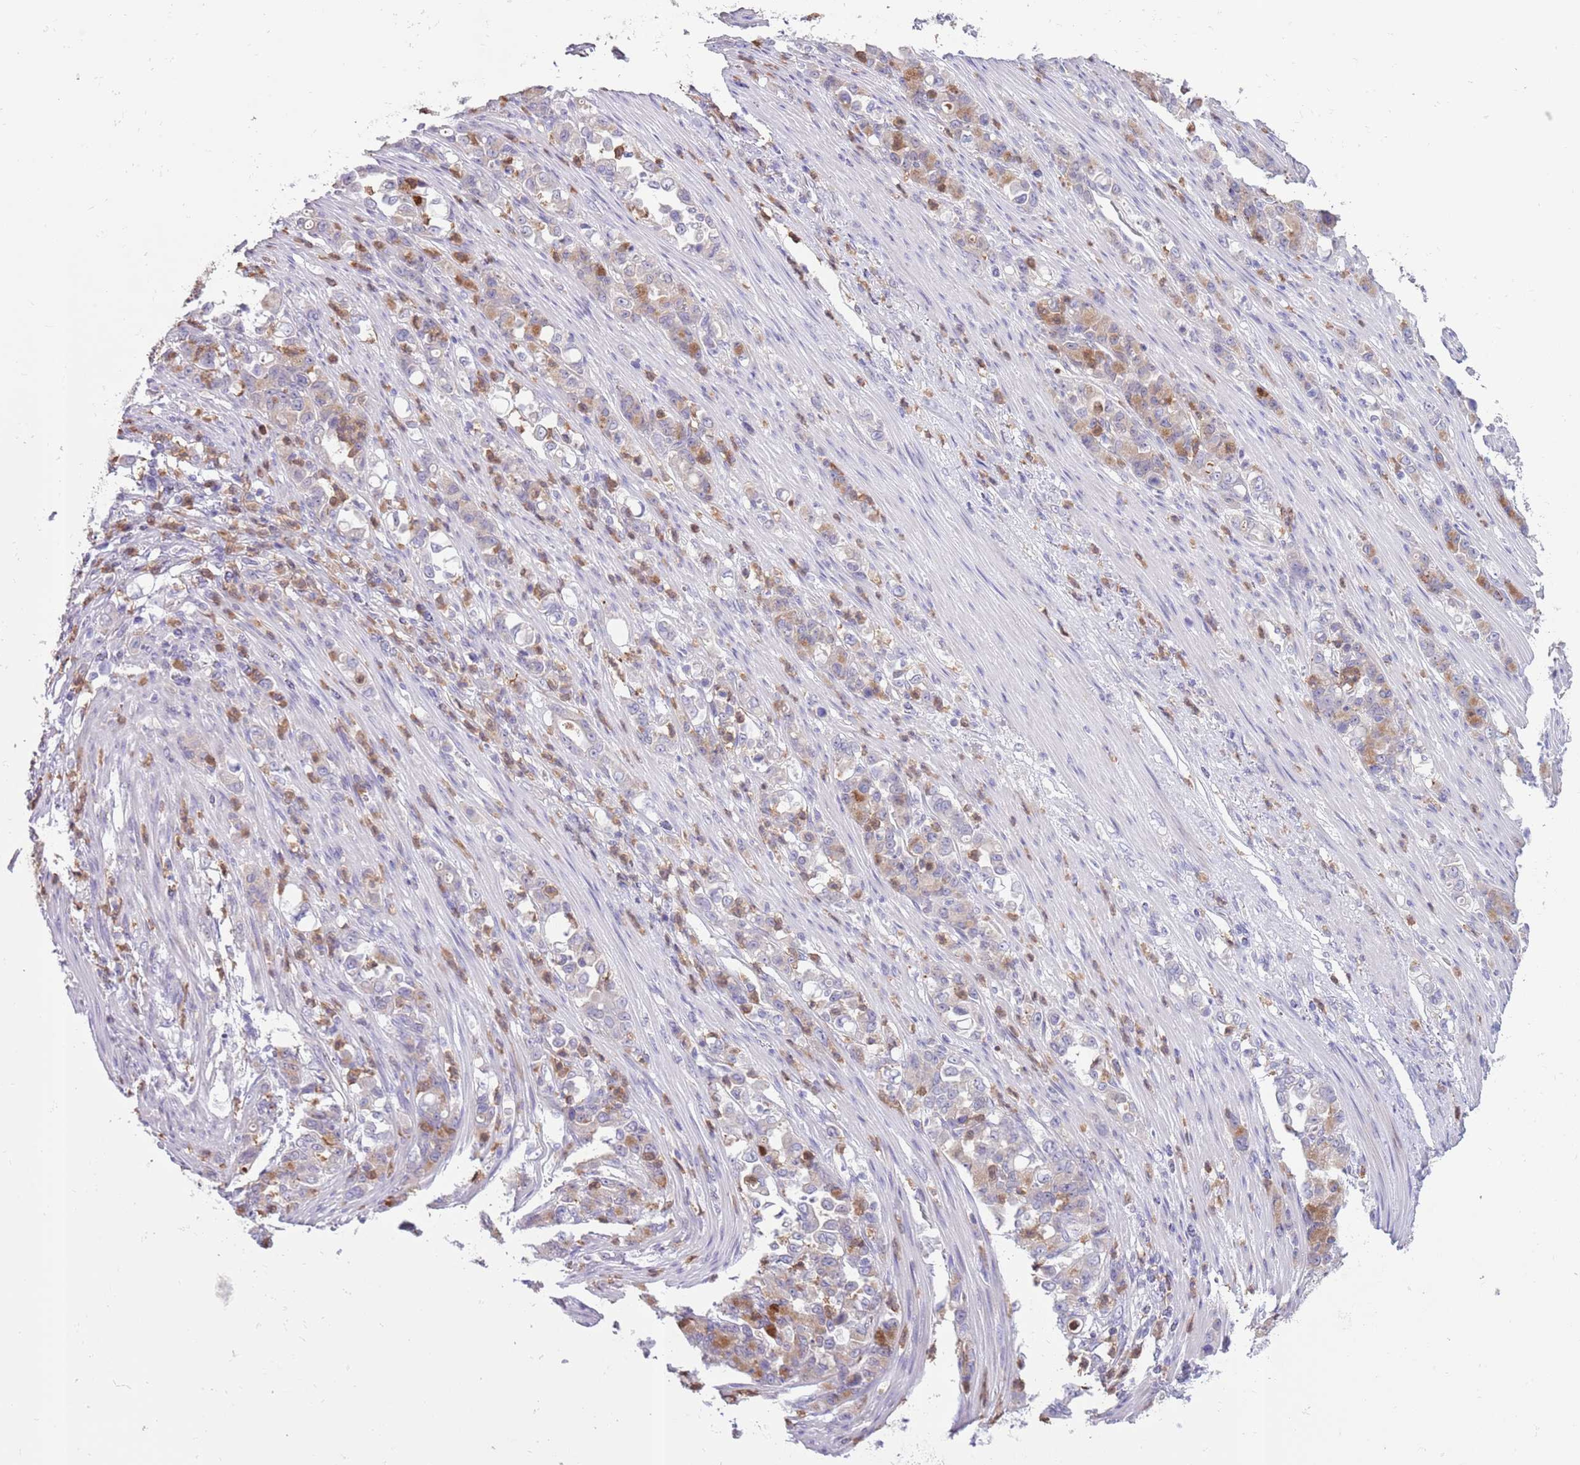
{"staining": {"intensity": "moderate", "quantity": "25%-75%", "location": "cytoplasmic/membranous"}, "tissue": "stomach cancer", "cell_type": "Tumor cells", "image_type": "cancer", "snomed": [{"axis": "morphology", "description": "Normal tissue, NOS"}, {"axis": "morphology", "description": "Adenocarcinoma, NOS"}, {"axis": "topography", "description": "Stomach"}], "caption": "Immunohistochemistry (IHC) (DAB (3,3'-diaminobenzidine)) staining of adenocarcinoma (stomach) demonstrates moderate cytoplasmic/membranous protein positivity in approximately 25%-75% of tumor cells.", "gene": "ZFP2", "patient": {"sex": "female", "age": 79}}